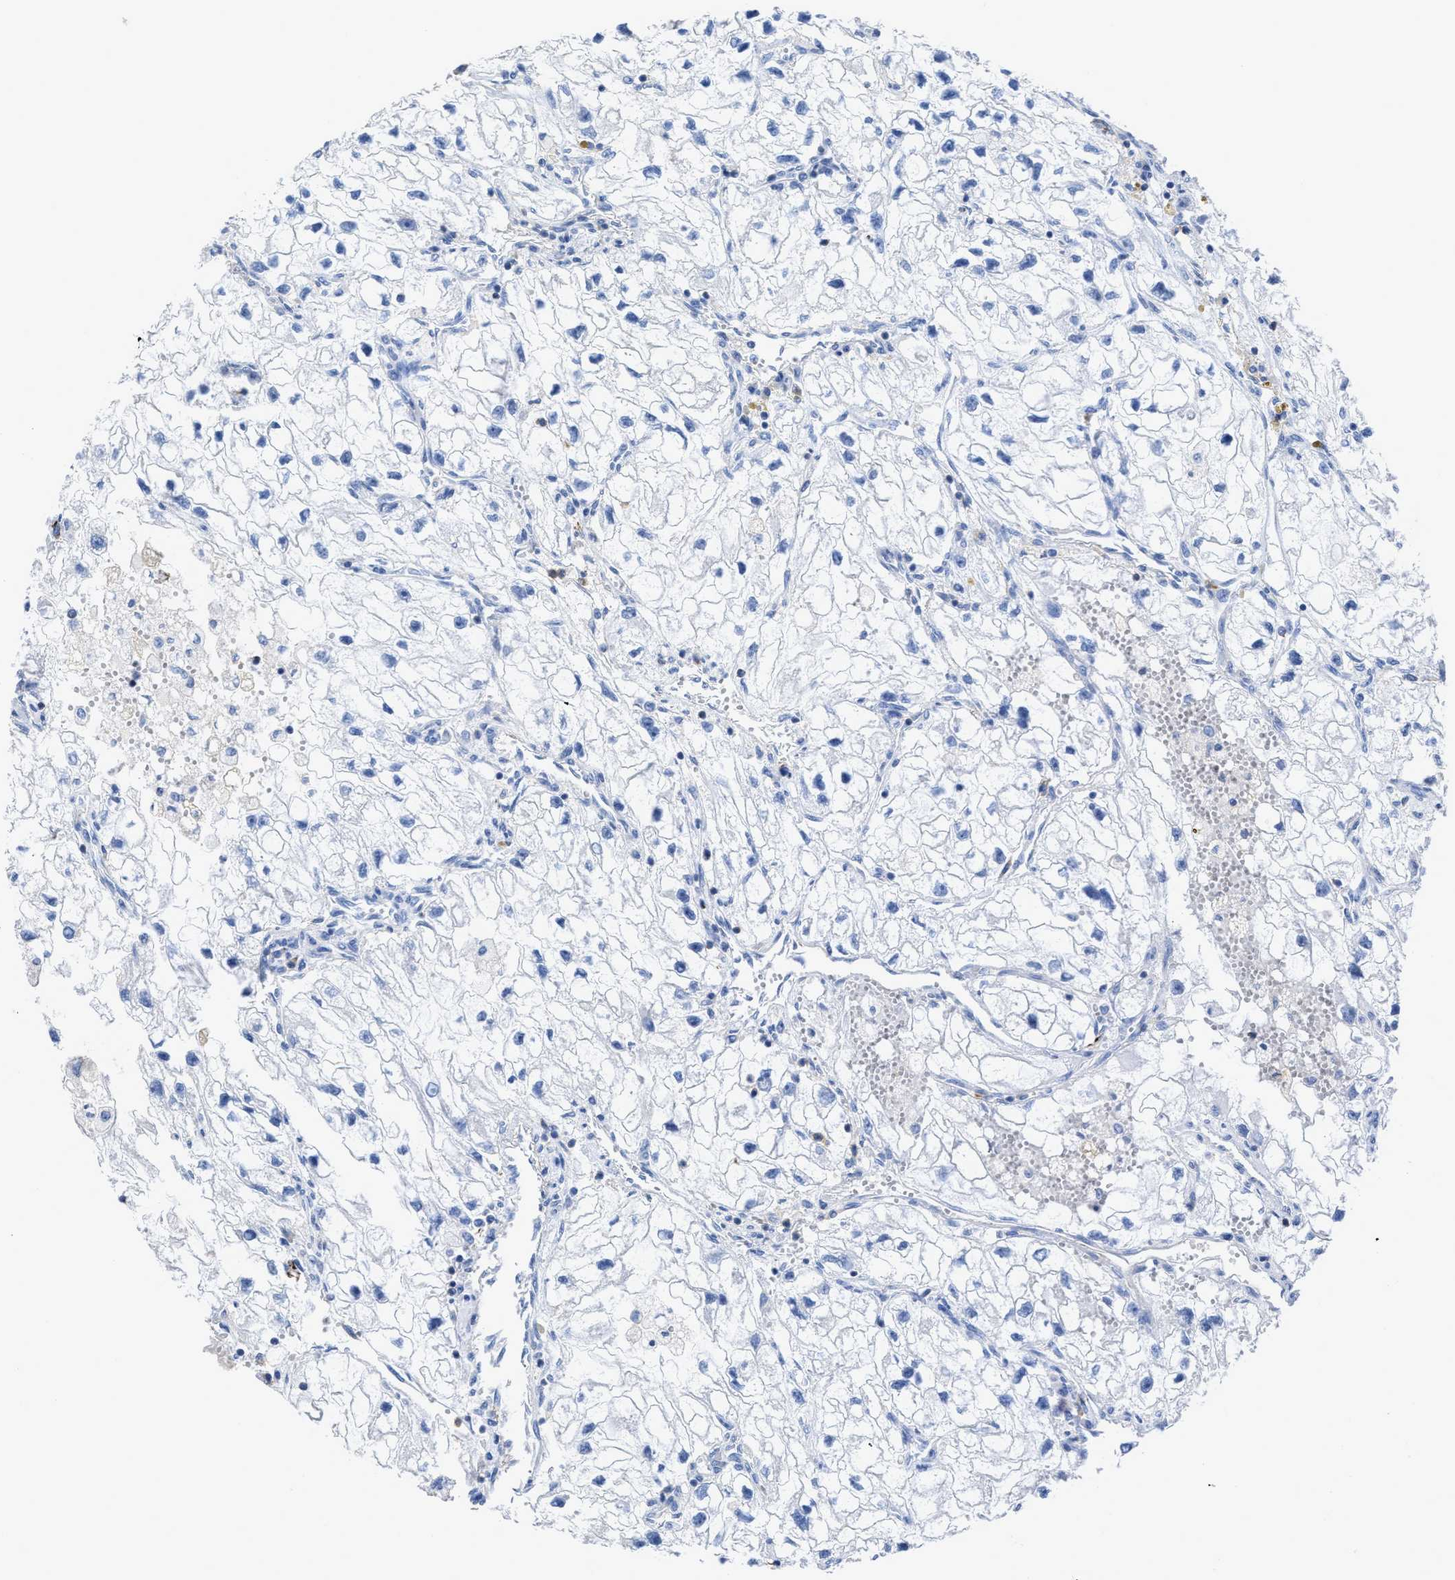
{"staining": {"intensity": "negative", "quantity": "none", "location": "none"}, "tissue": "renal cancer", "cell_type": "Tumor cells", "image_type": "cancer", "snomed": [{"axis": "morphology", "description": "Adenocarcinoma, NOS"}, {"axis": "topography", "description": "Kidney"}], "caption": "Image shows no protein staining in tumor cells of renal cancer (adenocarcinoma) tissue.", "gene": "PRMT2", "patient": {"sex": "female", "age": 70}}